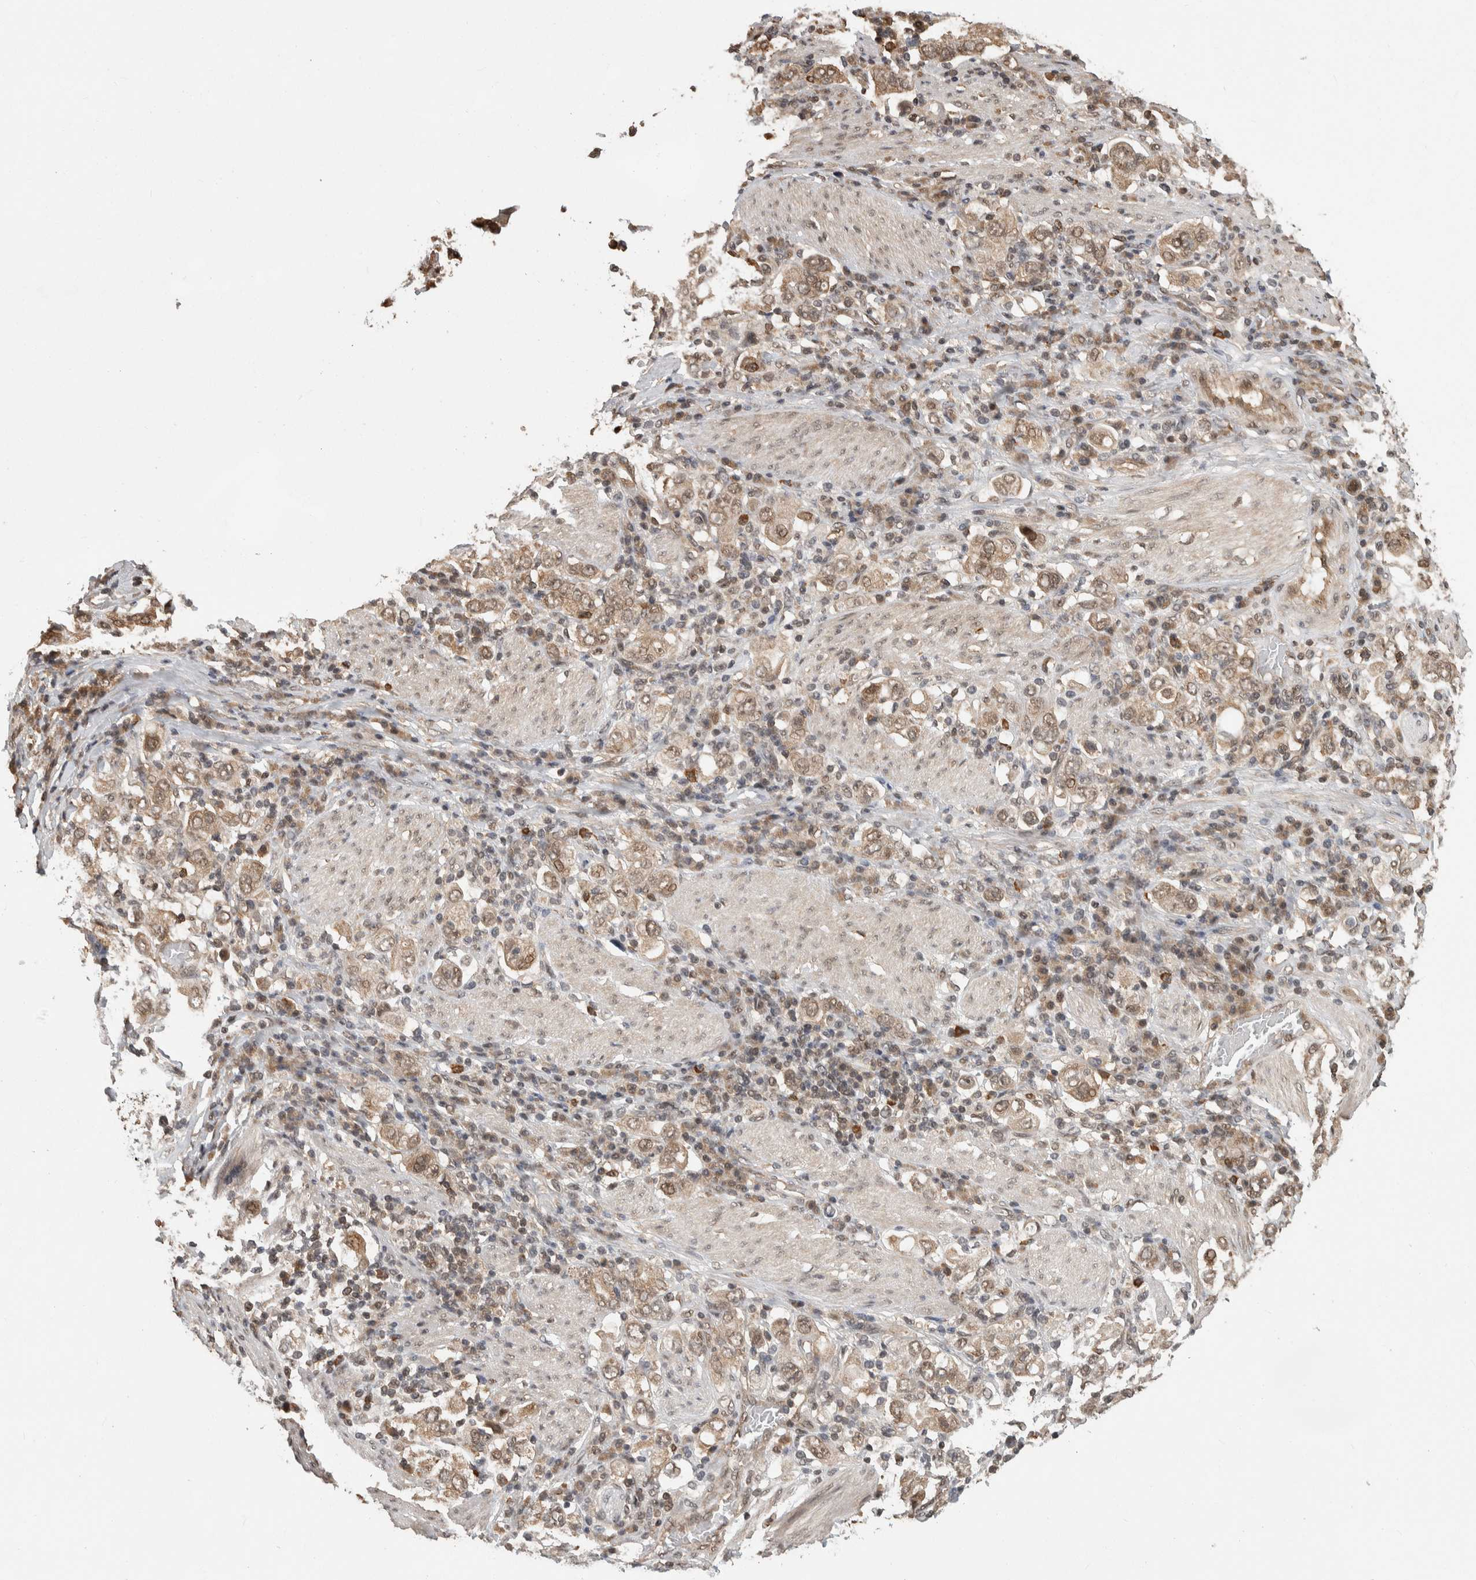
{"staining": {"intensity": "weak", "quantity": ">75%", "location": "cytoplasmic/membranous,nuclear"}, "tissue": "stomach cancer", "cell_type": "Tumor cells", "image_type": "cancer", "snomed": [{"axis": "morphology", "description": "Adenocarcinoma, NOS"}, {"axis": "topography", "description": "Stomach, upper"}], "caption": "Immunohistochemical staining of human adenocarcinoma (stomach) displays weak cytoplasmic/membranous and nuclear protein staining in approximately >75% of tumor cells. The staining was performed using DAB (3,3'-diaminobenzidine) to visualize the protein expression in brown, while the nuclei were stained in blue with hematoxylin (Magnification: 20x).", "gene": "ZNF592", "patient": {"sex": "male", "age": 62}}